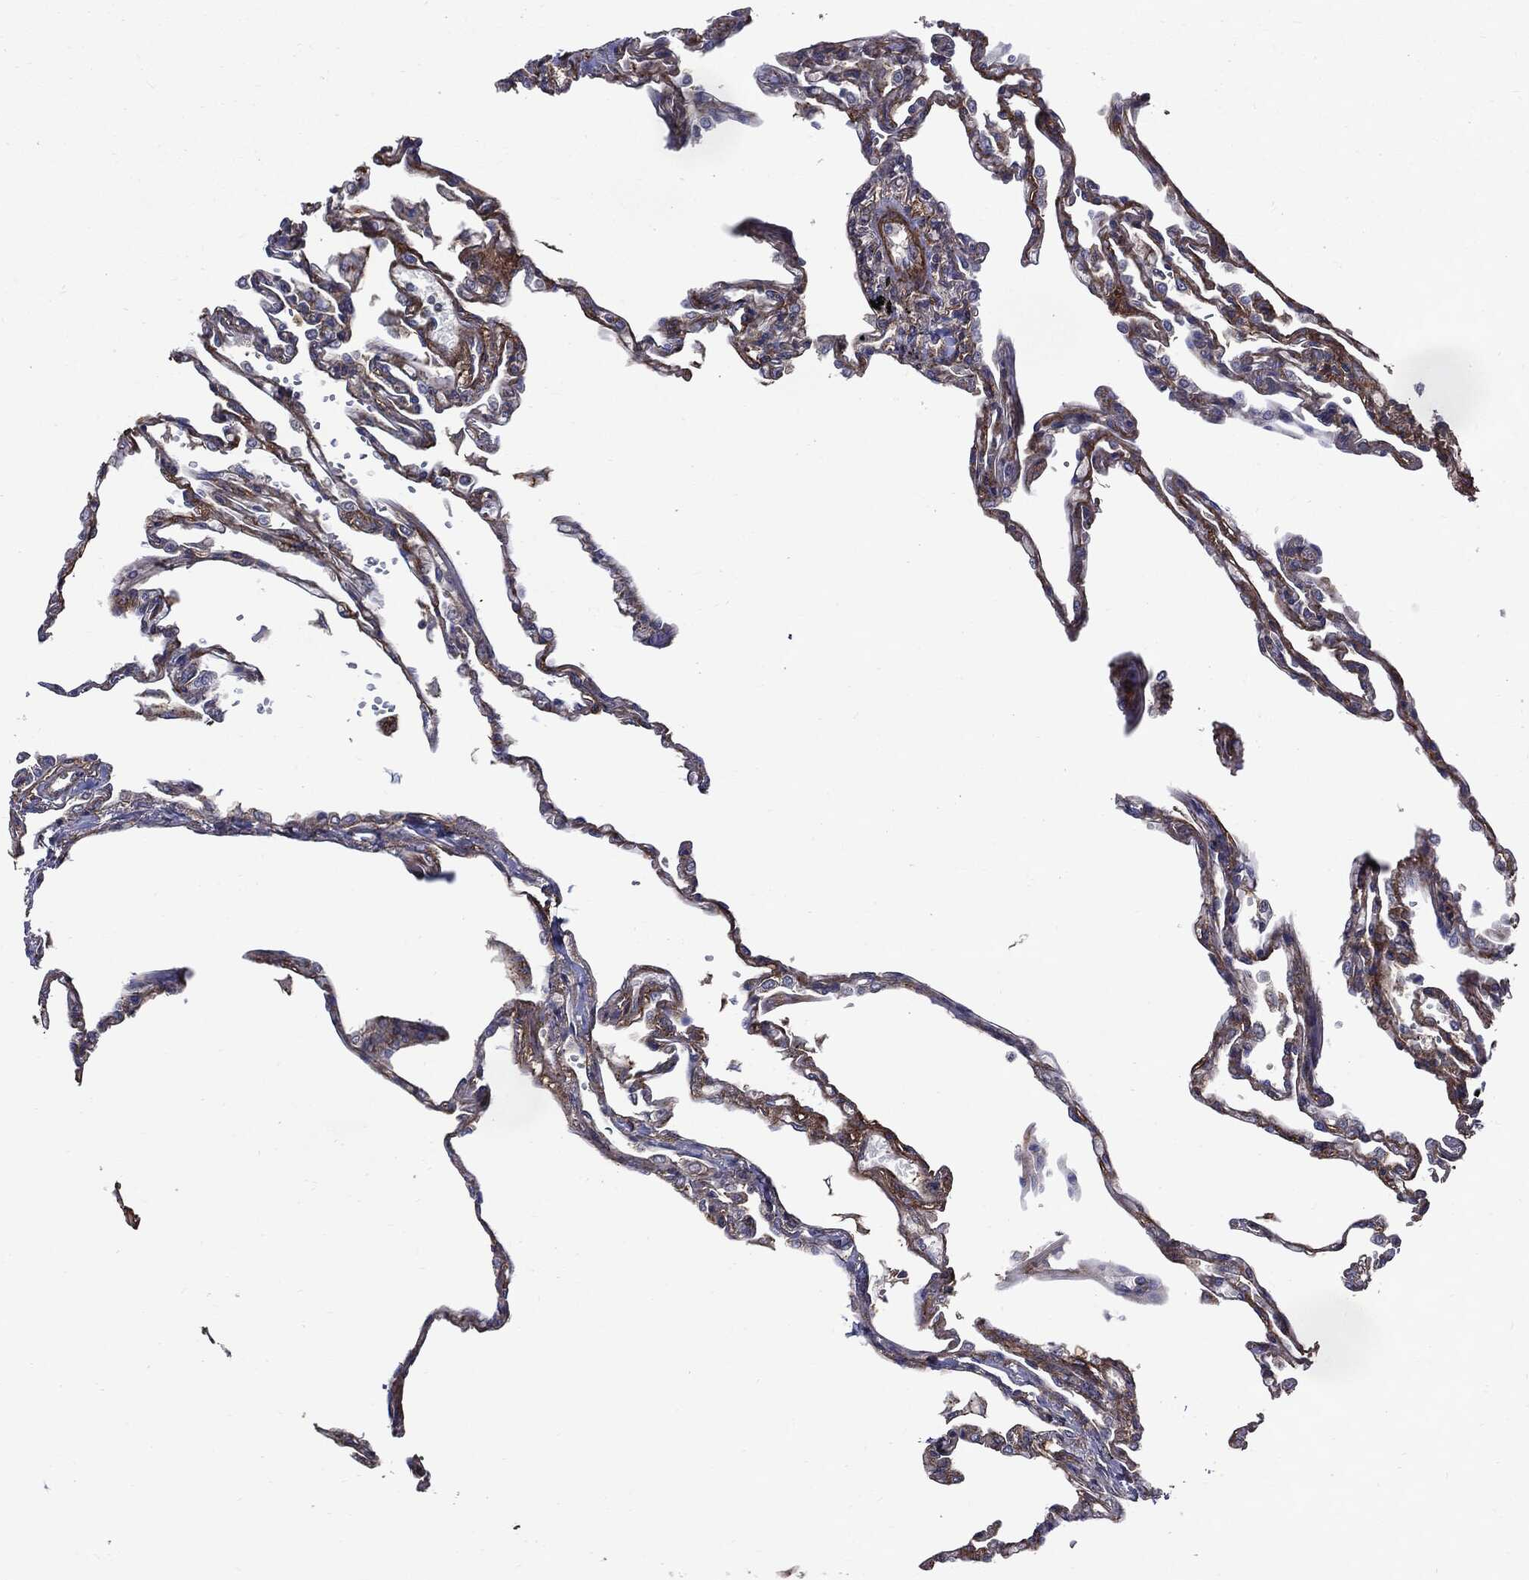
{"staining": {"intensity": "weak", "quantity": ">75%", "location": "cytoplasmic/membranous"}, "tissue": "lung", "cell_type": "Alveolar cells", "image_type": "normal", "snomed": [{"axis": "morphology", "description": "Normal tissue, NOS"}, {"axis": "topography", "description": "Lung"}], "caption": "The photomicrograph reveals staining of normal lung, revealing weak cytoplasmic/membranous protein expression (brown color) within alveolar cells.", "gene": "PDCD6IP", "patient": {"sex": "male", "age": 78}}